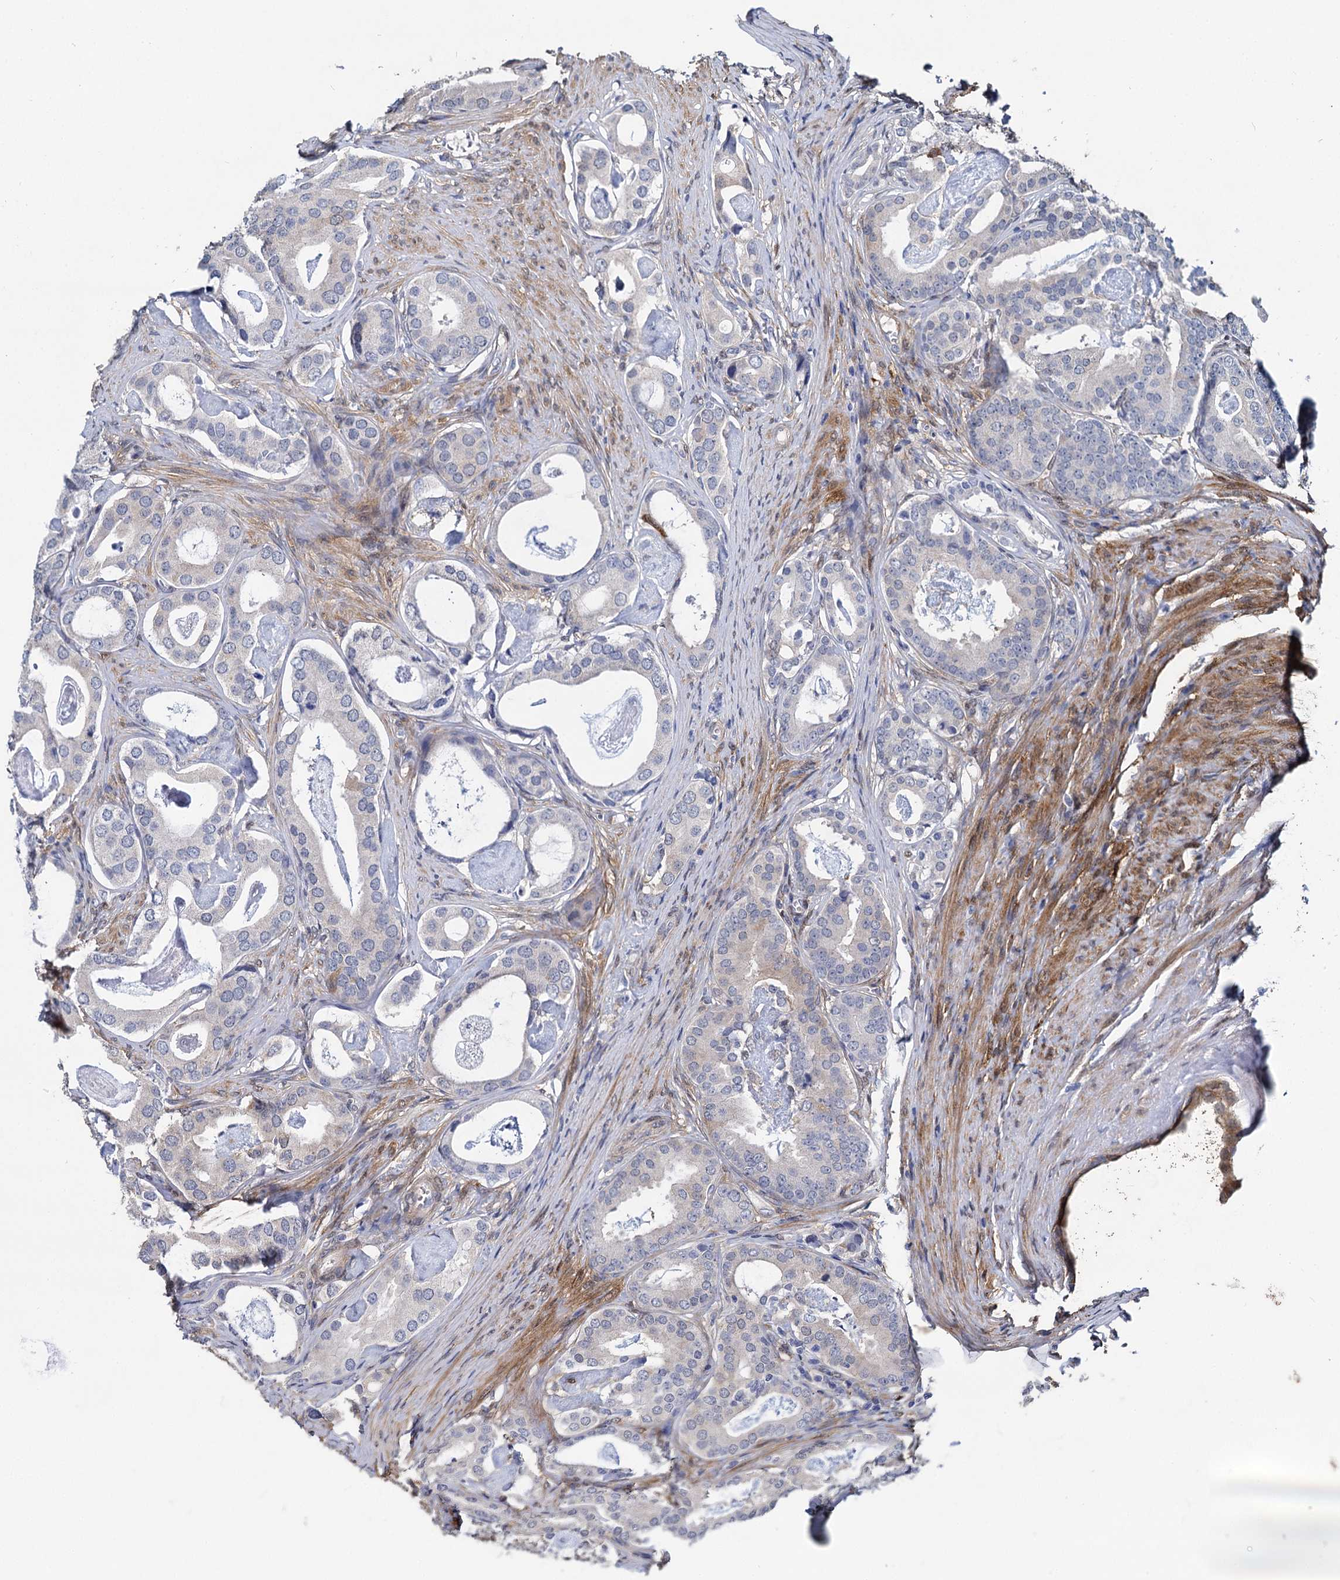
{"staining": {"intensity": "negative", "quantity": "none", "location": "none"}, "tissue": "prostate cancer", "cell_type": "Tumor cells", "image_type": "cancer", "snomed": [{"axis": "morphology", "description": "Adenocarcinoma, Low grade"}, {"axis": "topography", "description": "Prostate"}], "caption": "A high-resolution histopathology image shows immunohistochemistry staining of prostate adenocarcinoma (low-grade), which displays no significant positivity in tumor cells.", "gene": "GSTM3", "patient": {"sex": "male", "age": 71}}